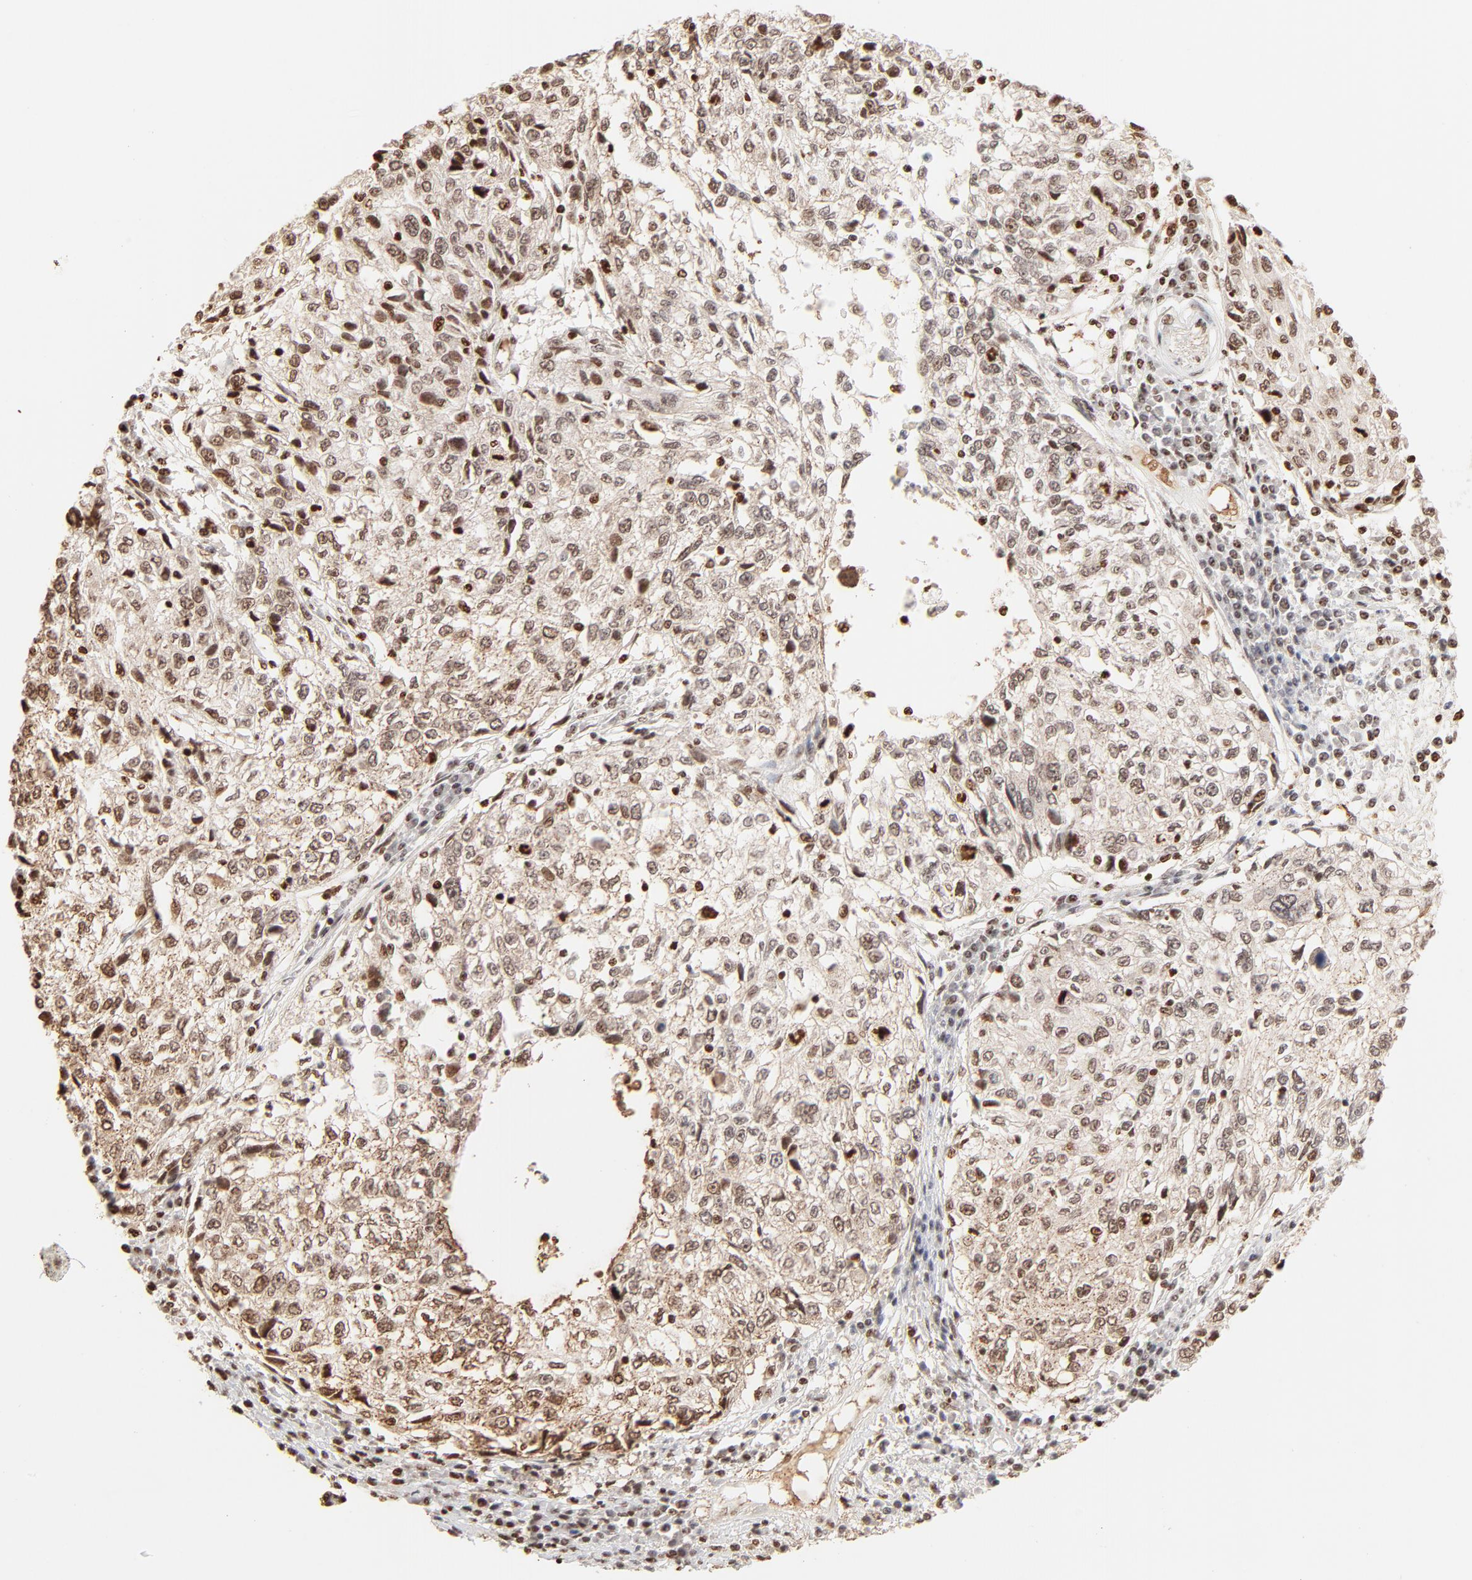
{"staining": {"intensity": "moderate", "quantity": "25%-75%", "location": "nuclear"}, "tissue": "cervical cancer", "cell_type": "Tumor cells", "image_type": "cancer", "snomed": [{"axis": "morphology", "description": "Squamous cell carcinoma, NOS"}, {"axis": "topography", "description": "Cervix"}], "caption": "Tumor cells display medium levels of moderate nuclear staining in approximately 25%-75% of cells in cervical squamous cell carcinoma.", "gene": "FAM50A", "patient": {"sex": "female", "age": 57}}